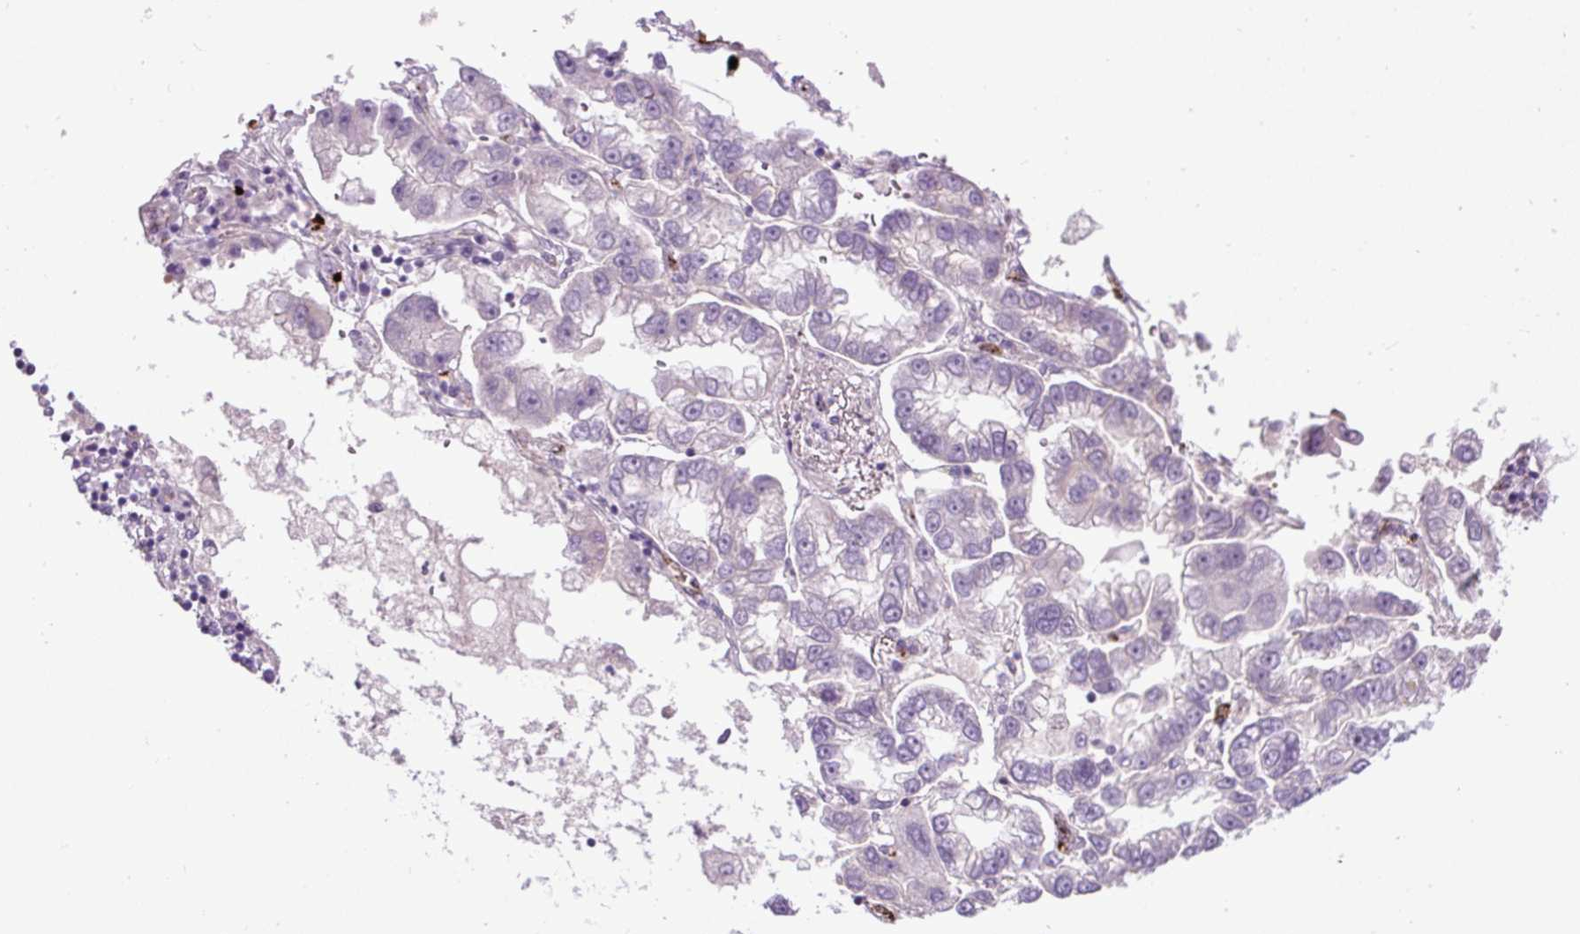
{"staining": {"intensity": "negative", "quantity": "none", "location": "none"}, "tissue": "lung cancer", "cell_type": "Tumor cells", "image_type": "cancer", "snomed": [{"axis": "morphology", "description": "Adenocarcinoma, NOS"}, {"axis": "topography", "description": "Lung"}], "caption": "This is an immunohistochemistry micrograph of lung cancer (adenocarcinoma). There is no positivity in tumor cells.", "gene": "LEFTY2", "patient": {"sex": "female", "age": 54}}